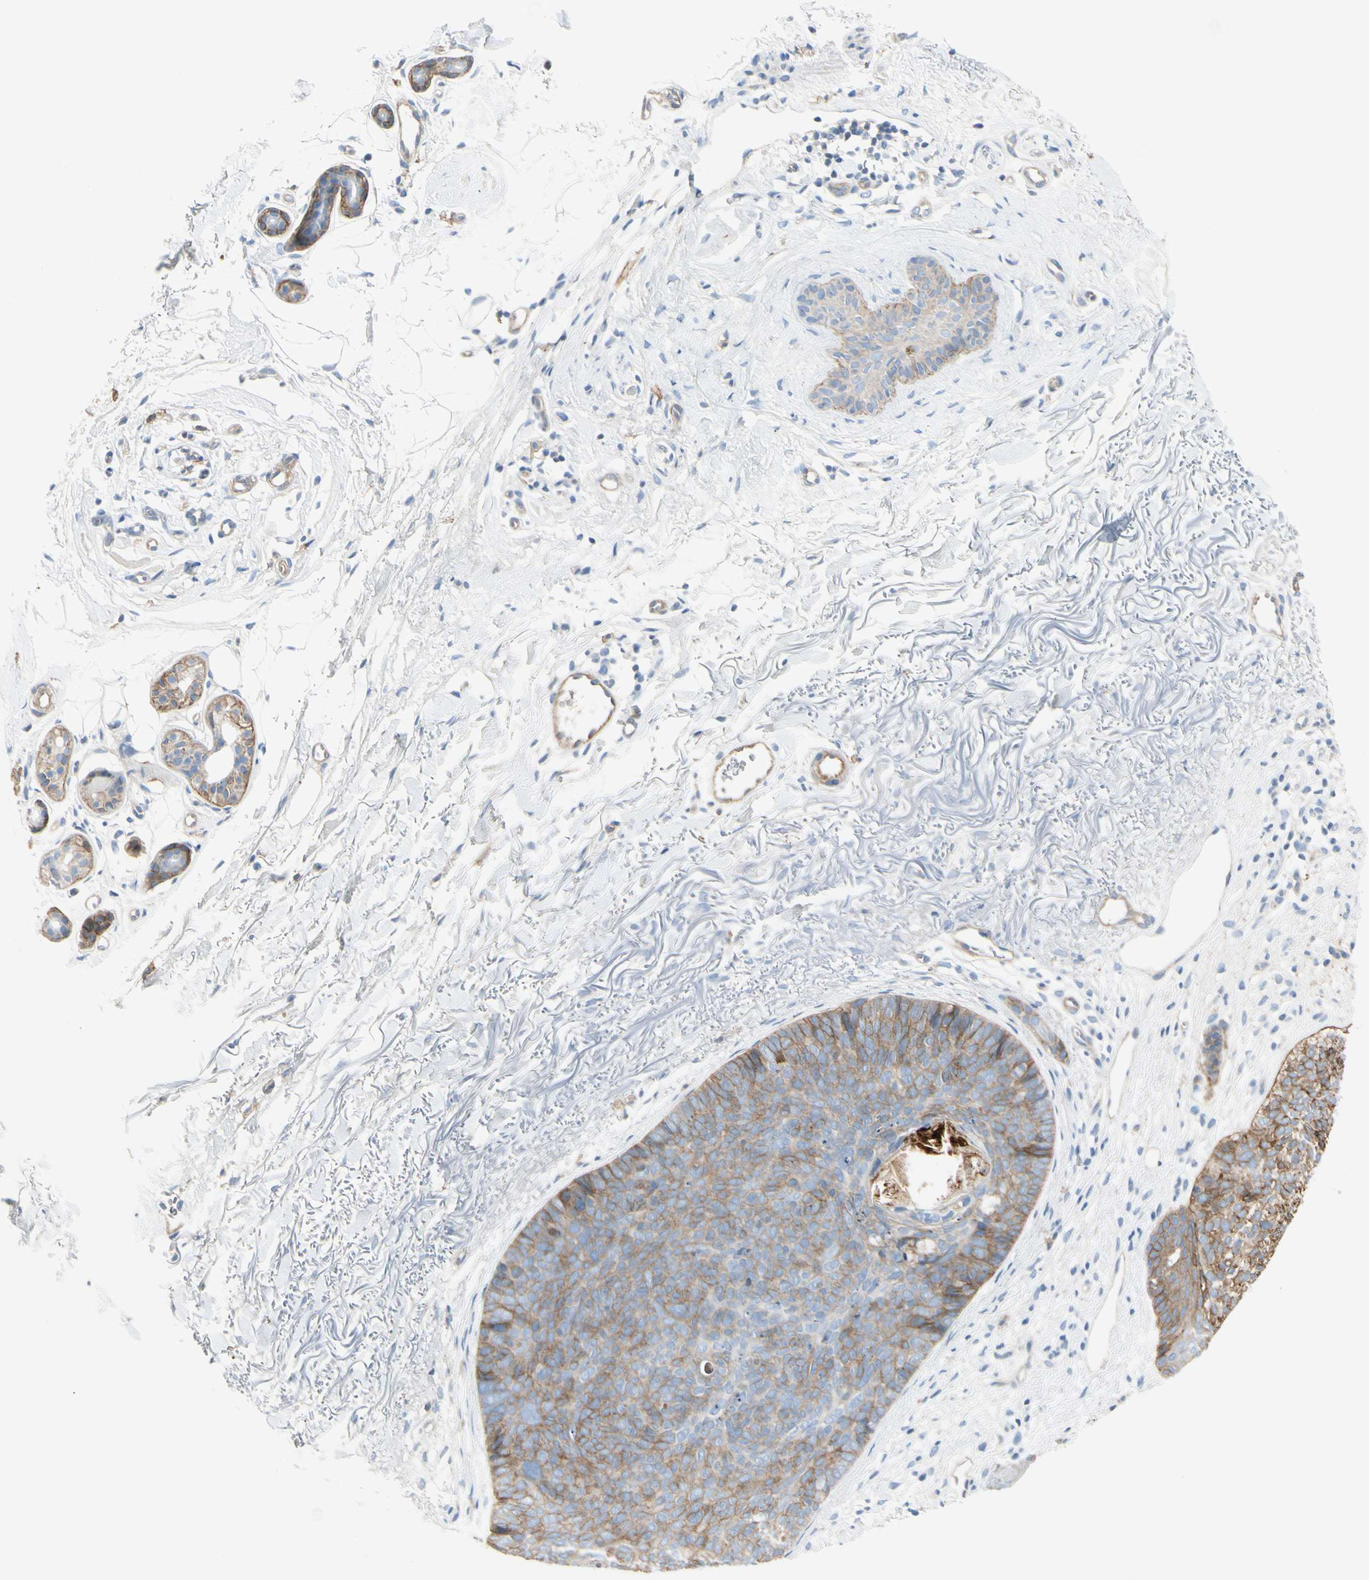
{"staining": {"intensity": "moderate", "quantity": ">75%", "location": "cytoplasmic/membranous"}, "tissue": "skin cancer", "cell_type": "Tumor cells", "image_type": "cancer", "snomed": [{"axis": "morphology", "description": "Basal cell carcinoma"}, {"axis": "topography", "description": "Skin"}], "caption": "Immunohistochemical staining of skin cancer (basal cell carcinoma) displays medium levels of moderate cytoplasmic/membranous staining in approximately >75% of tumor cells.", "gene": "ITGA3", "patient": {"sex": "female", "age": 70}}